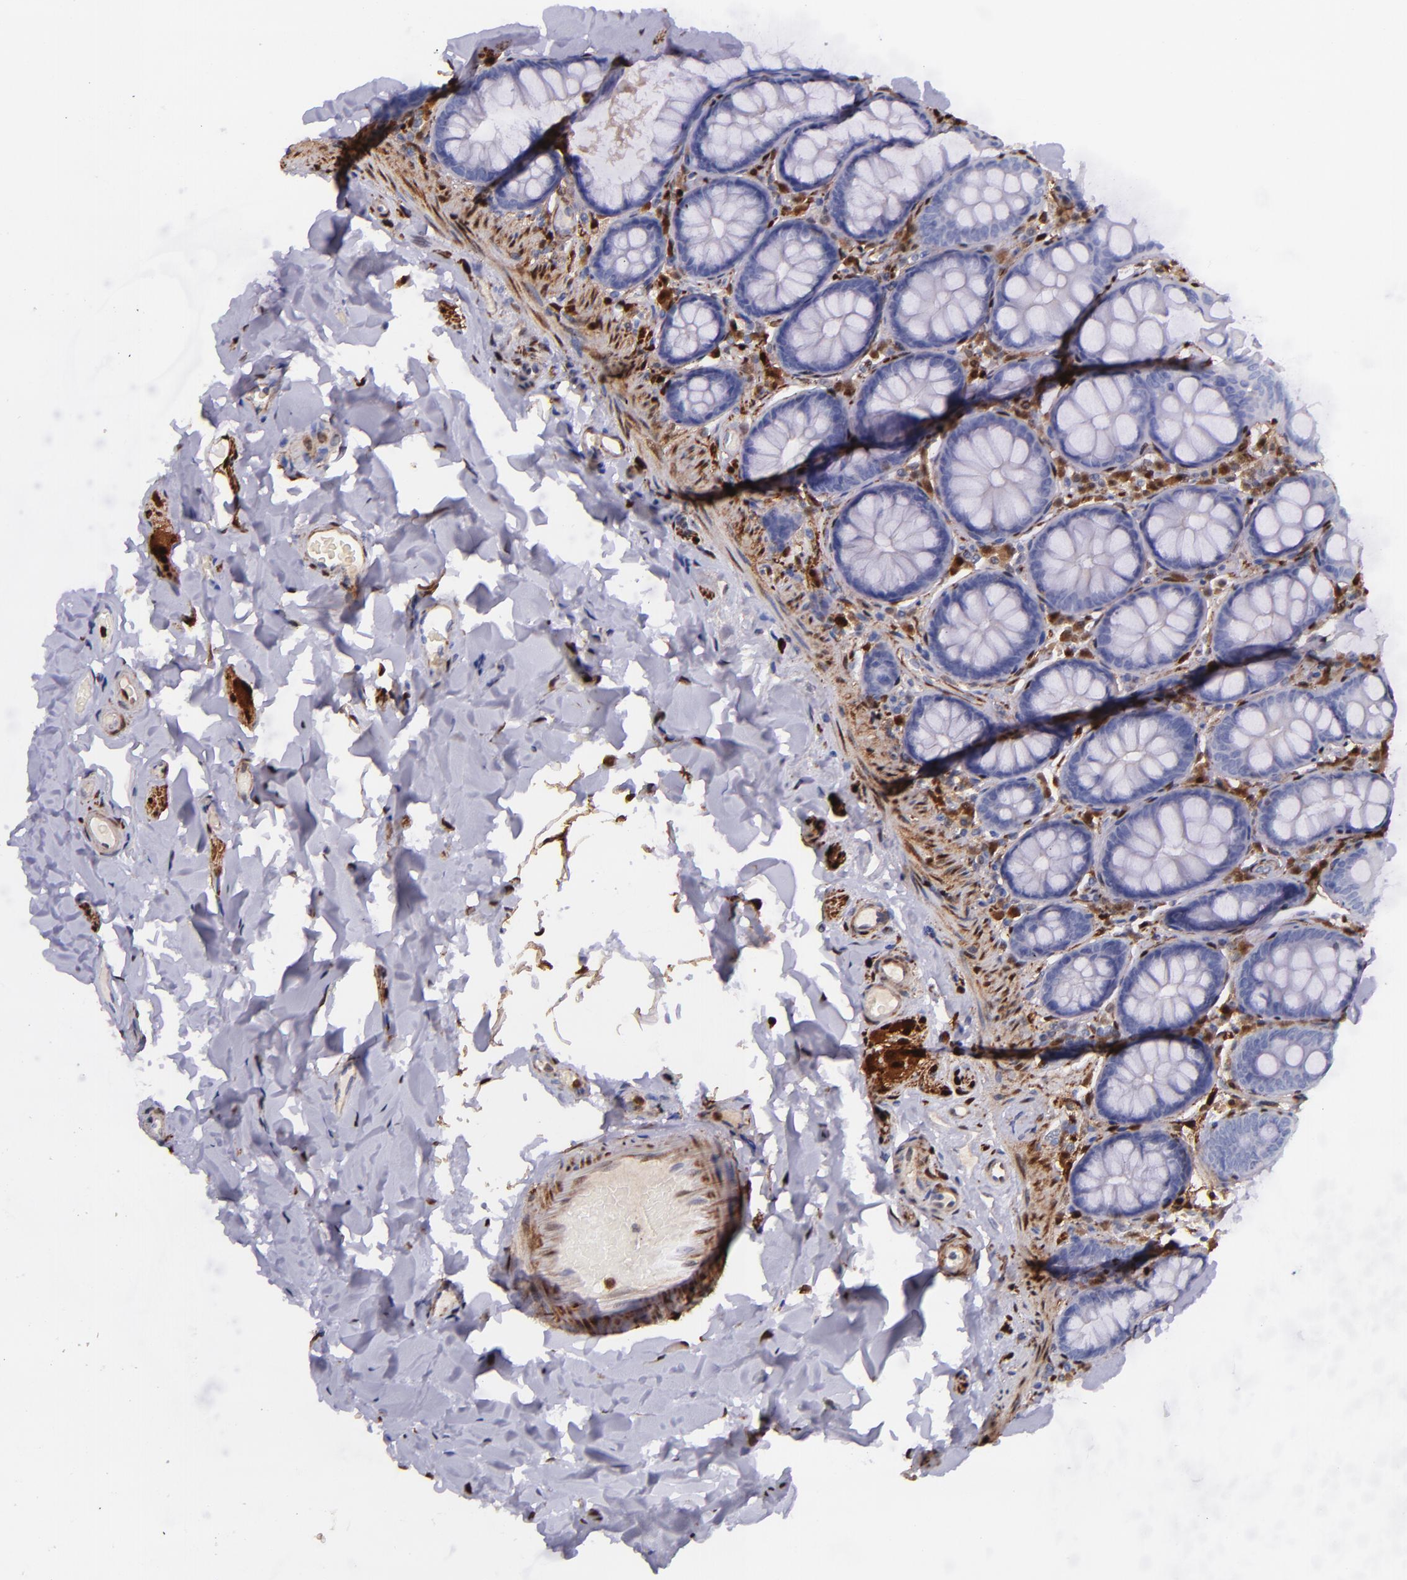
{"staining": {"intensity": "negative", "quantity": "none", "location": "none"}, "tissue": "colon", "cell_type": "Endothelial cells", "image_type": "normal", "snomed": [{"axis": "morphology", "description": "Normal tissue, NOS"}, {"axis": "topography", "description": "Colon"}], "caption": "Human colon stained for a protein using IHC exhibits no positivity in endothelial cells.", "gene": "LGALS1", "patient": {"sex": "female", "age": 61}}